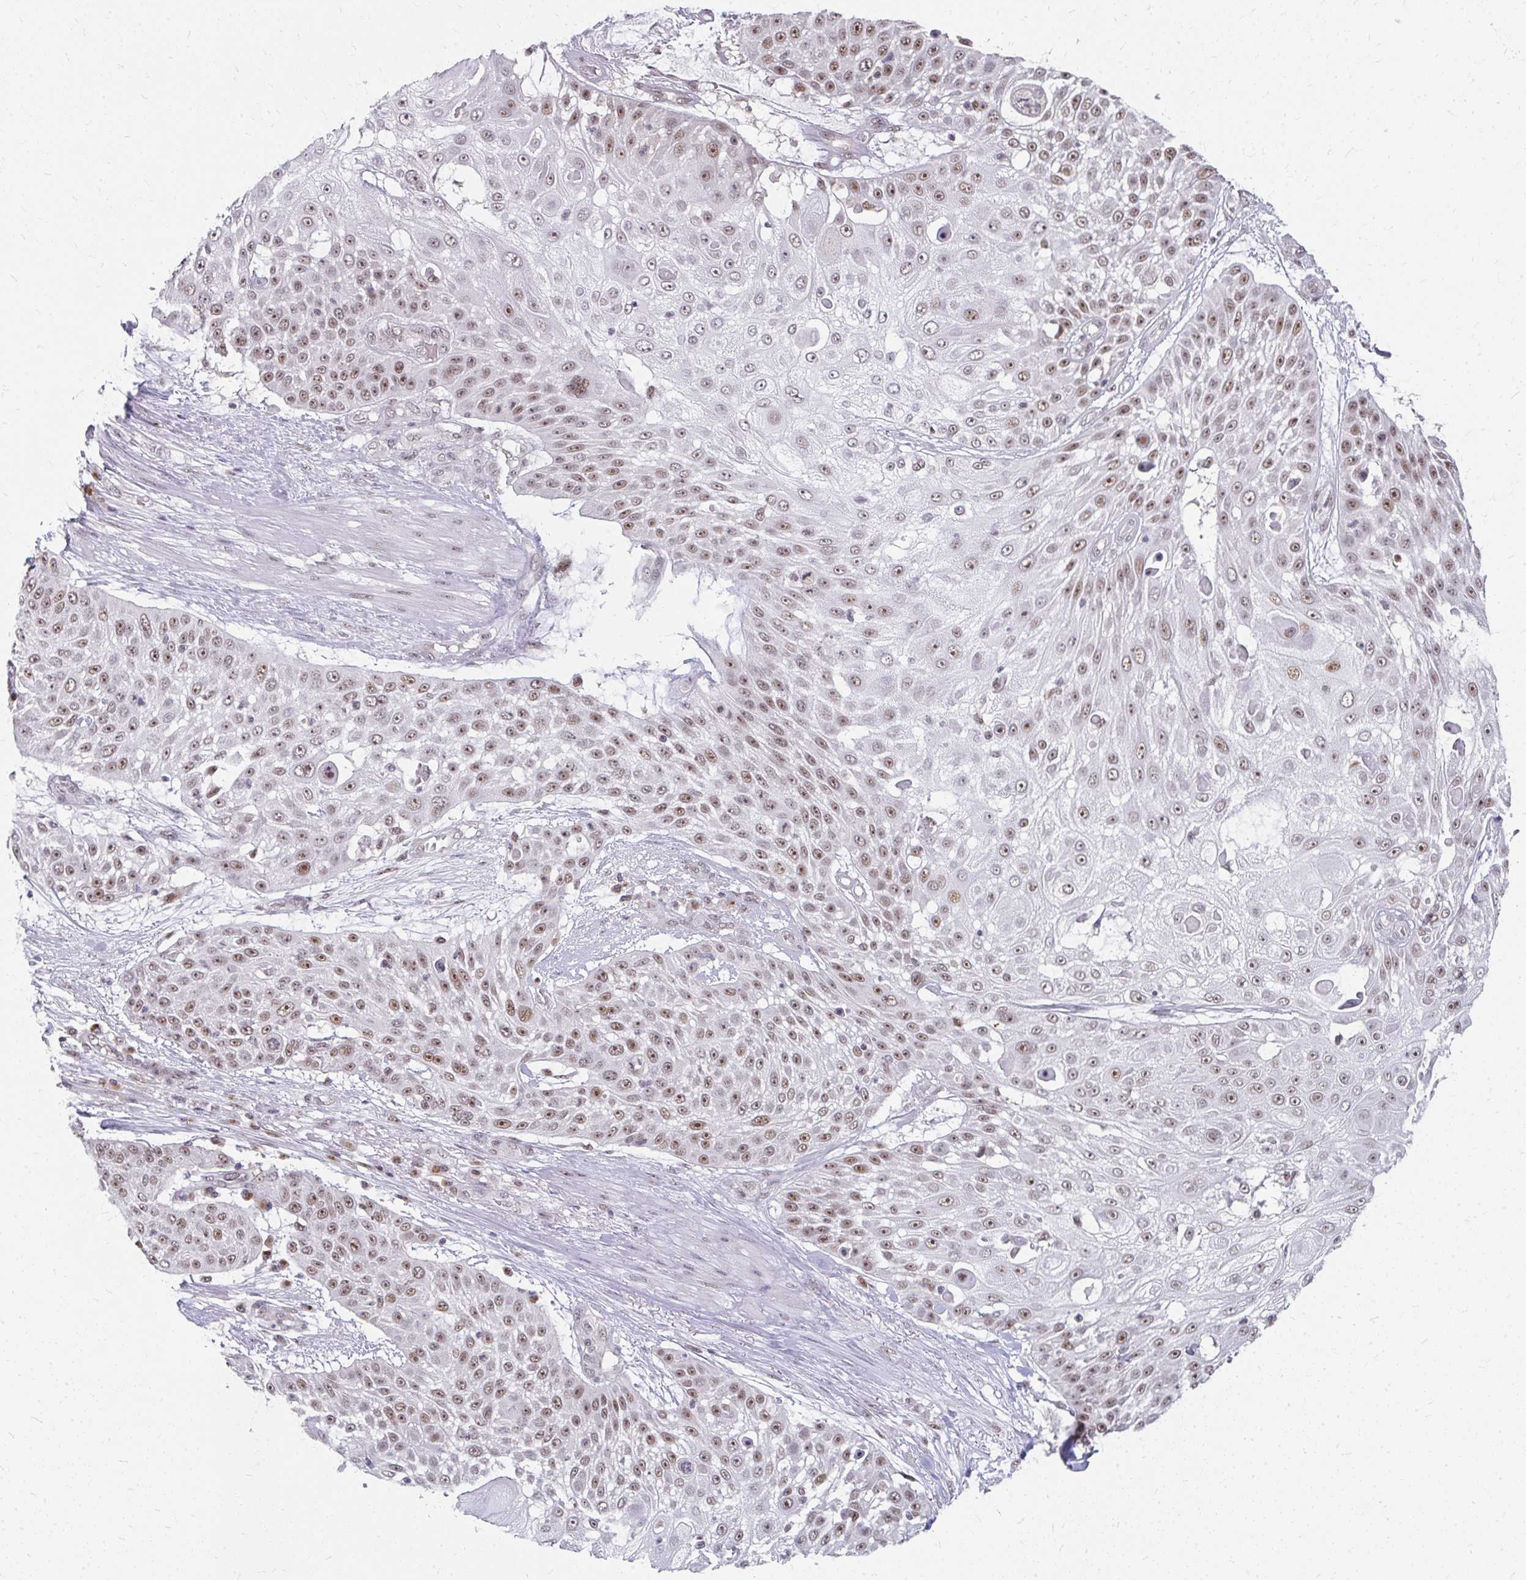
{"staining": {"intensity": "moderate", "quantity": ">75%", "location": "nuclear"}, "tissue": "skin cancer", "cell_type": "Tumor cells", "image_type": "cancer", "snomed": [{"axis": "morphology", "description": "Squamous cell carcinoma, NOS"}, {"axis": "topography", "description": "Skin"}], "caption": "Immunohistochemistry of skin cancer demonstrates medium levels of moderate nuclear positivity in approximately >75% of tumor cells.", "gene": "GTF2H1", "patient": {"sex": "female", "age": 86}}